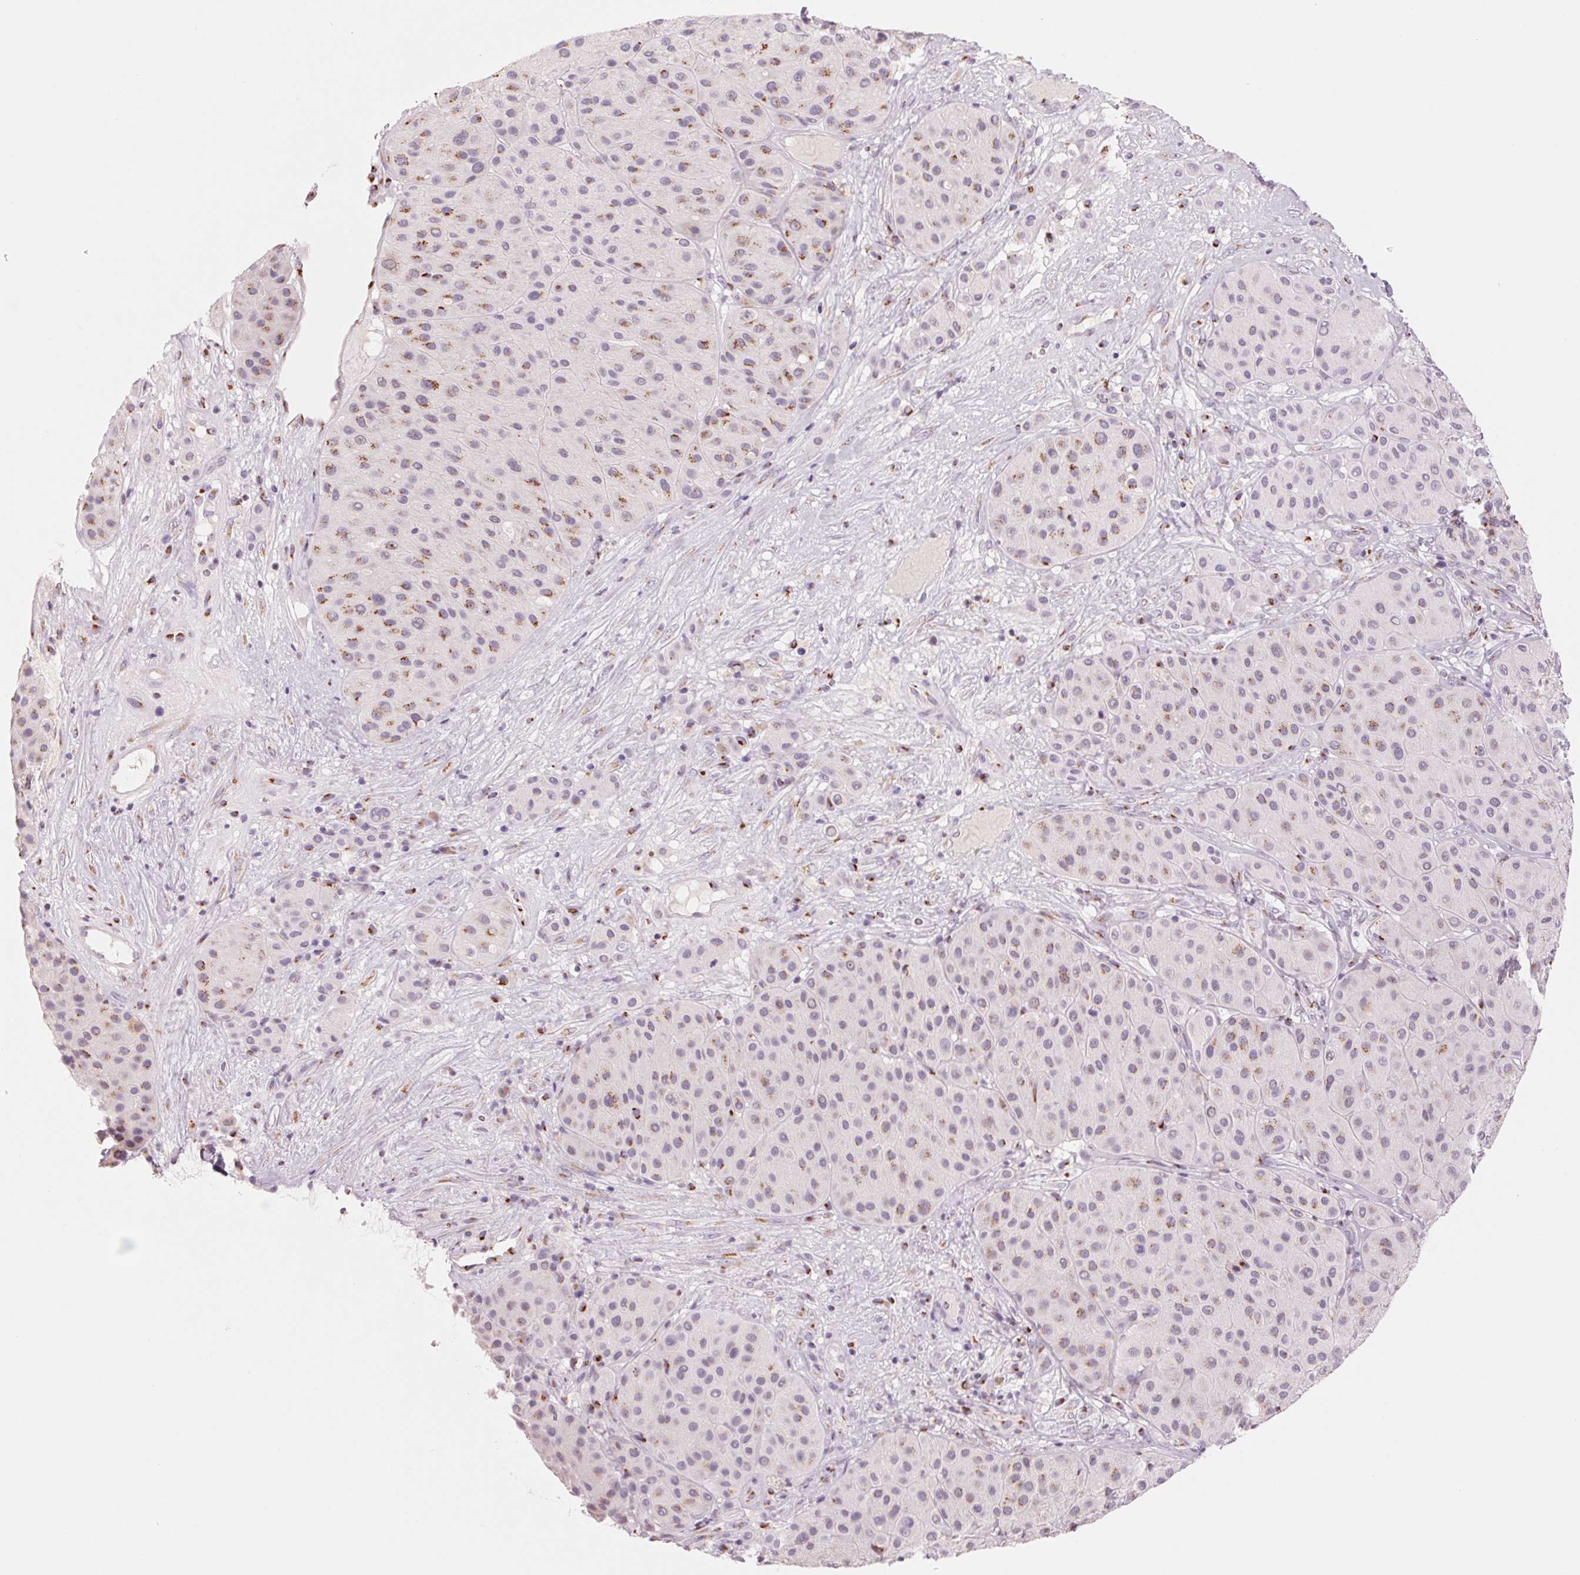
{"staining": {"intensity": "moderate", "quantity": "25%-75%", "location": "cytoplasmic/membranous"}, "tissue": "melanoma", "cell_type": "Tumor cells", "image_type": "cancer", "snomed": [{"axis": "morphology", "description": "Malignant melanoma, Metastatic site"}, {"axis": "topography", "description": "Smooth muscle"}], "caption": "A brown stain shows moderate cytoplasmic/membranous staining of a protein in malignant melanoma (metastatic site) tumor cells.", "gene": "GALNT7", "patient": {"sex": "male", "age": 41}}